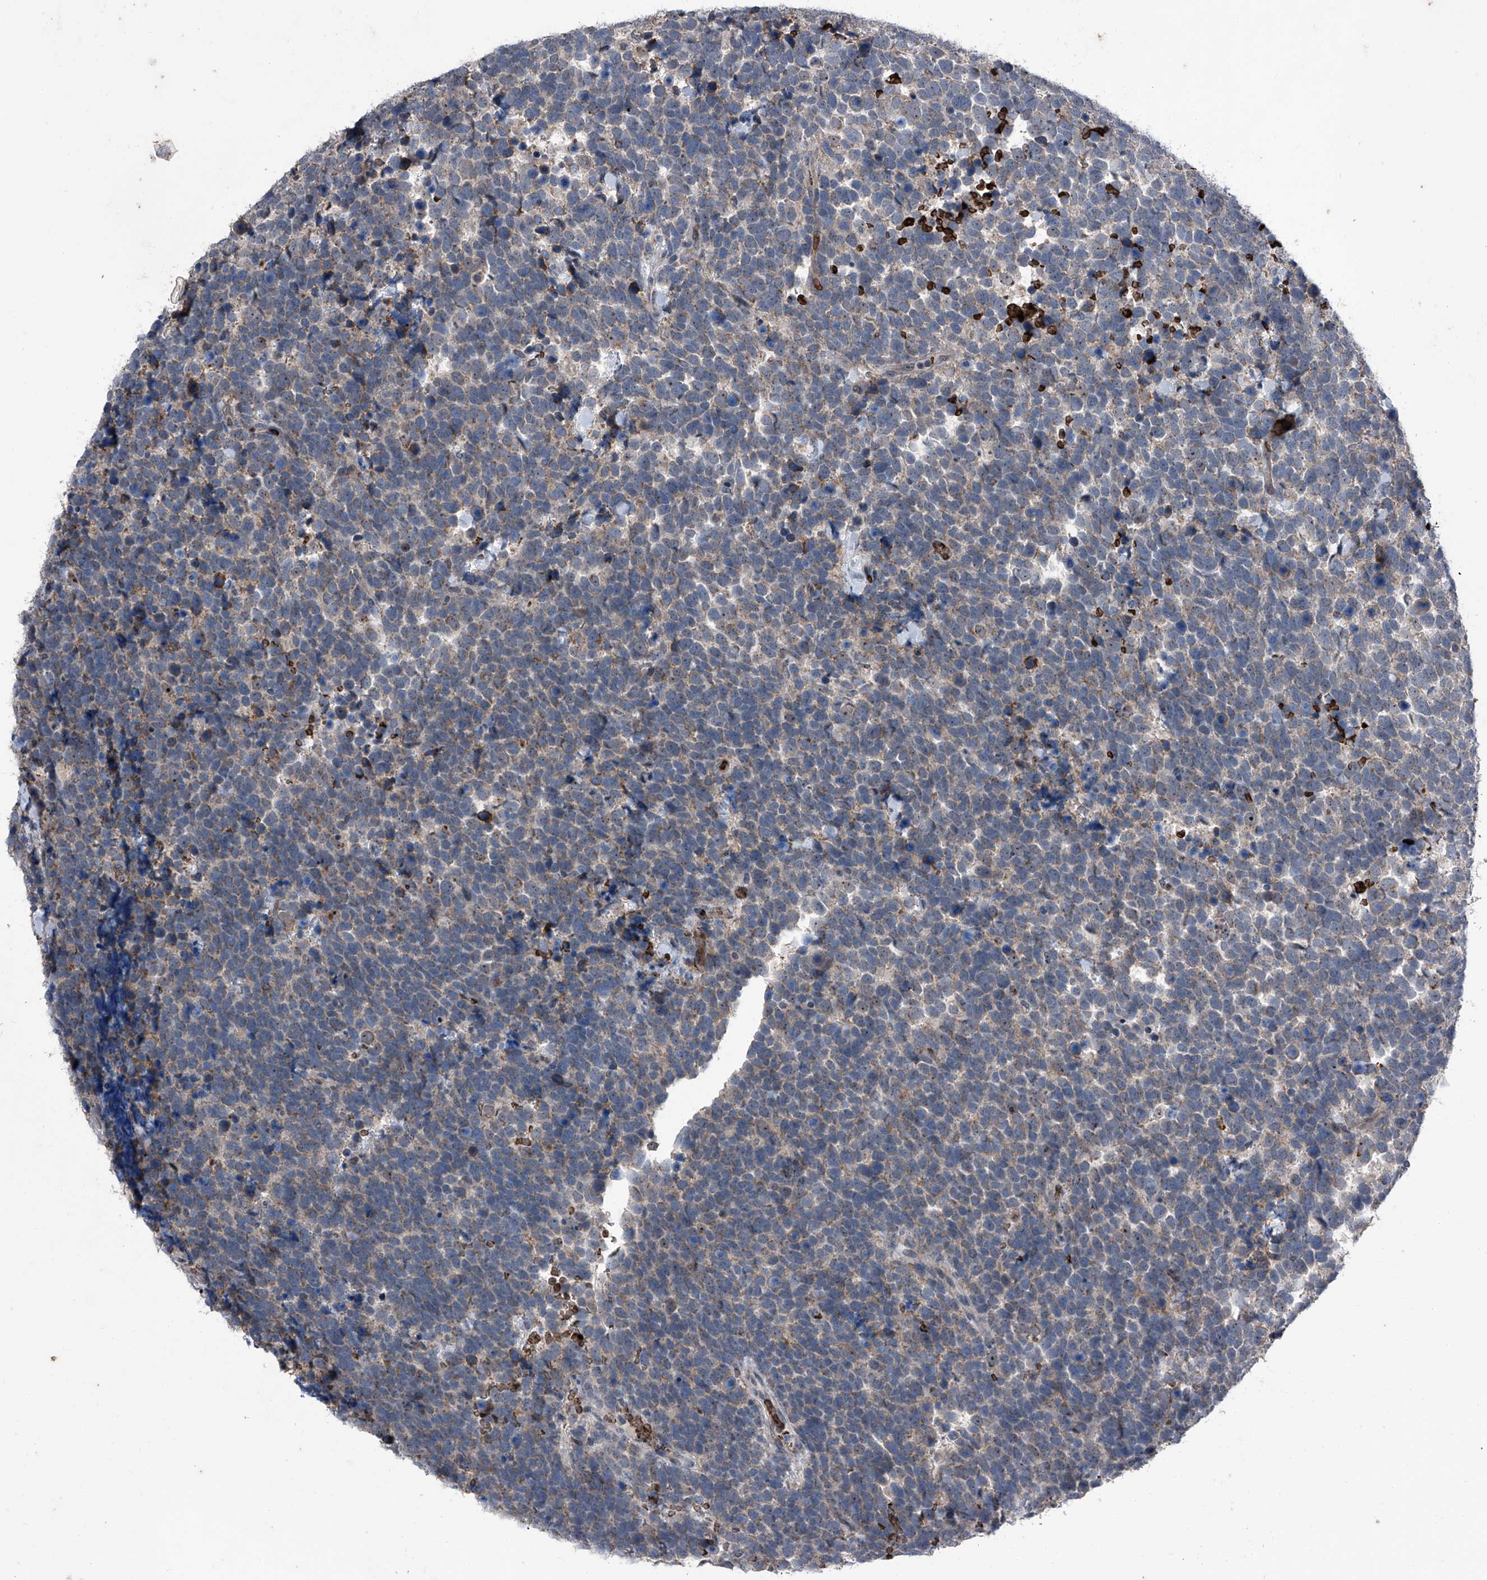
{"staining": {"intensity": "weak", "quantity": "25%-75%", "location": "cytoplasmic/membranous"}, "tissue": "urothelial cancer", "cell_type": "Tumor cells", "image_type": "cancer", "snomed": [{"axis": "morphology", "description": "Urothelial carcinoma, High grade"}, {"axis": "topography", "description": "Urinary bladder"}], "caption": "Weak cytoplasmic/membranous positivity for a protein is seen in approximately 25%-75% of tumor cells of urothelial cancer using immunohistochemistry (IHC).", "gene": "CEP85L", "patient": {"sex": "female", "age": 82}}